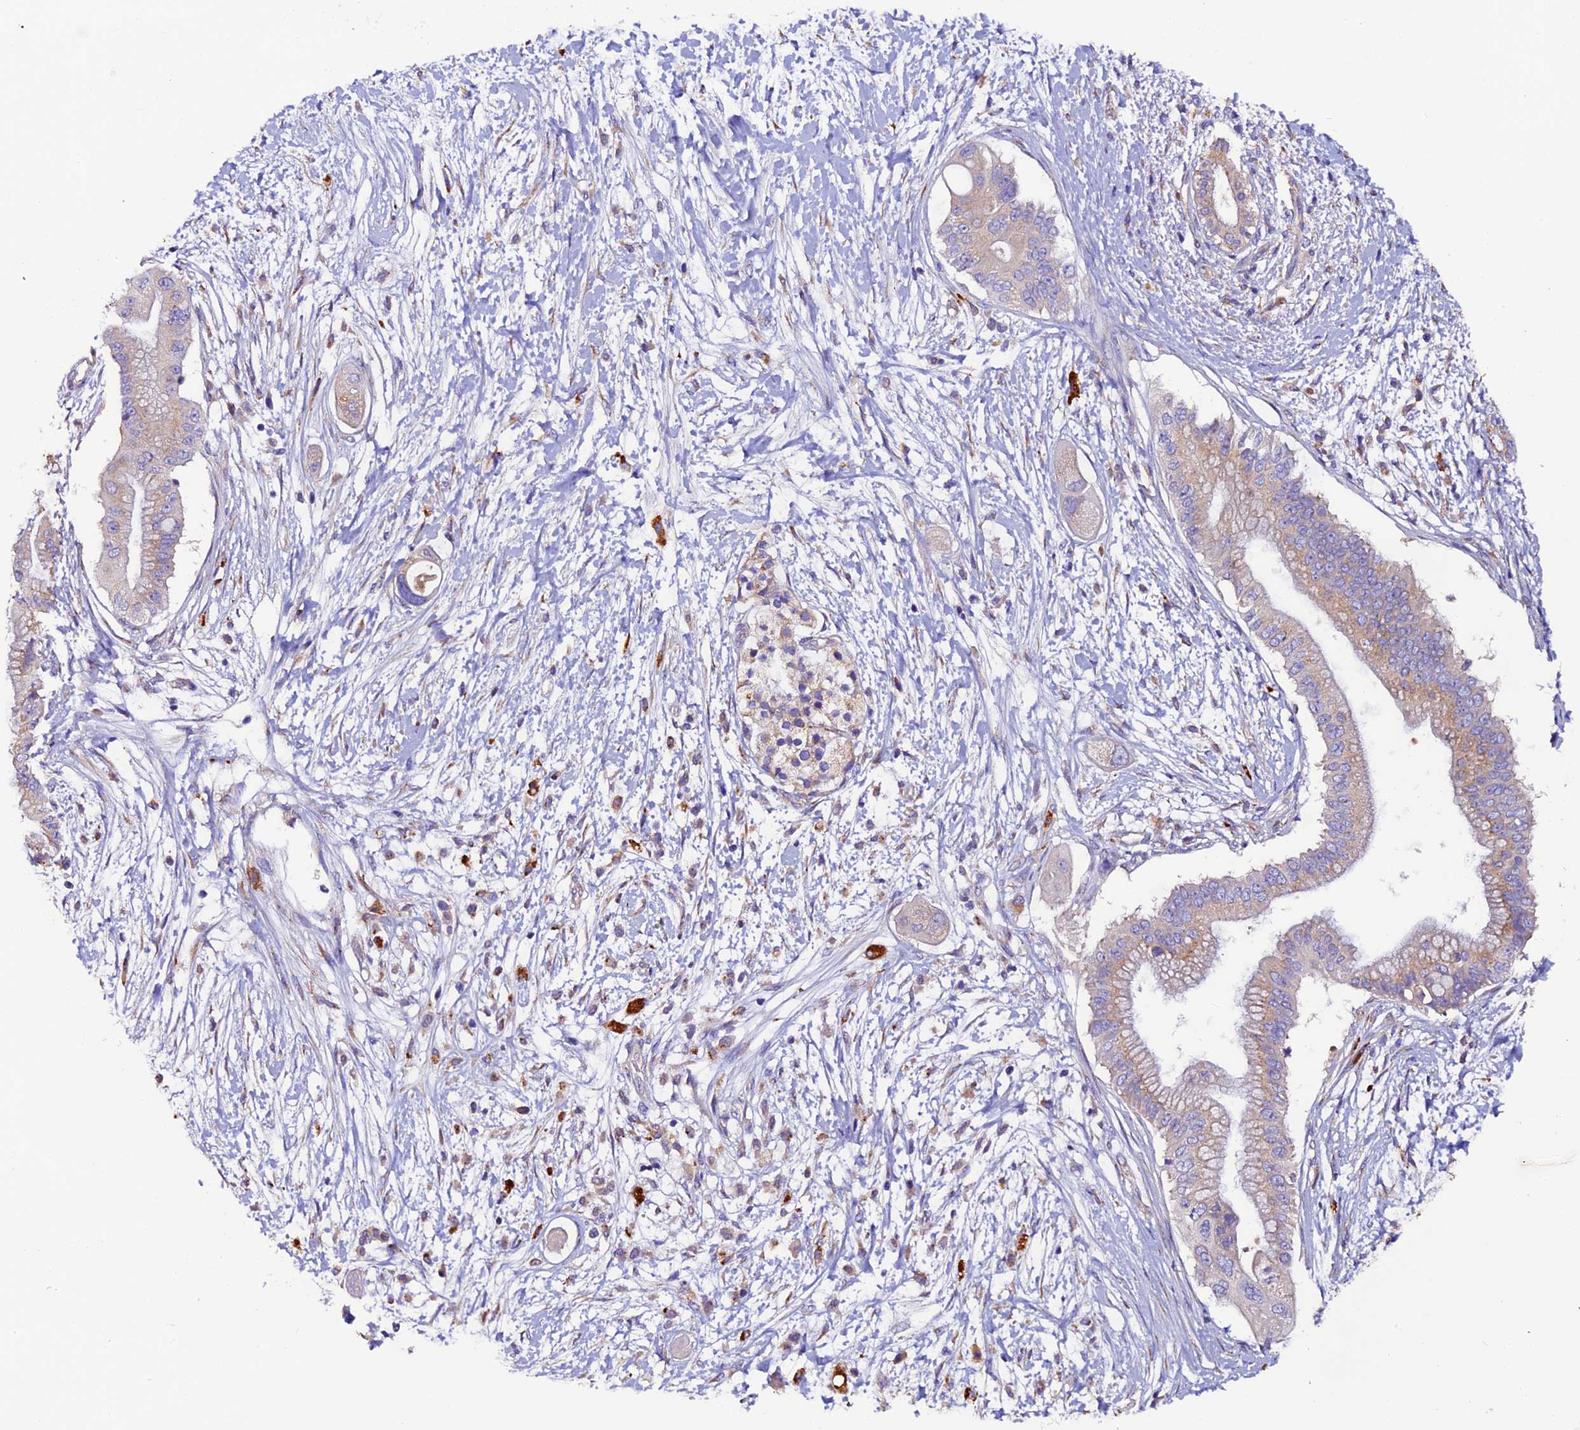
{"staining": {"intensity": "weak", "quantity": "<25%", "location": "cytoplasmic/membranous"}, "tissue": "pancreatic cancer", "cell_type": "Tumor cells", "image_type": "cancer", "snomed": [{"axis": "morphology", "description": "Adenocarcinoma, NOS"}, {"axis": "topography", "description": "Pancreas"}], "caption": "Tumor cells show no significant positivity in pancreatic adenocarcinoma. The staining is performed using DAB (3,3'-diaminobenzidine) brown chromogen with nuclei counter-stained in using hematoxylin.", "gene": "CLN5", "patient": {"sex": "male", "age": 68}}